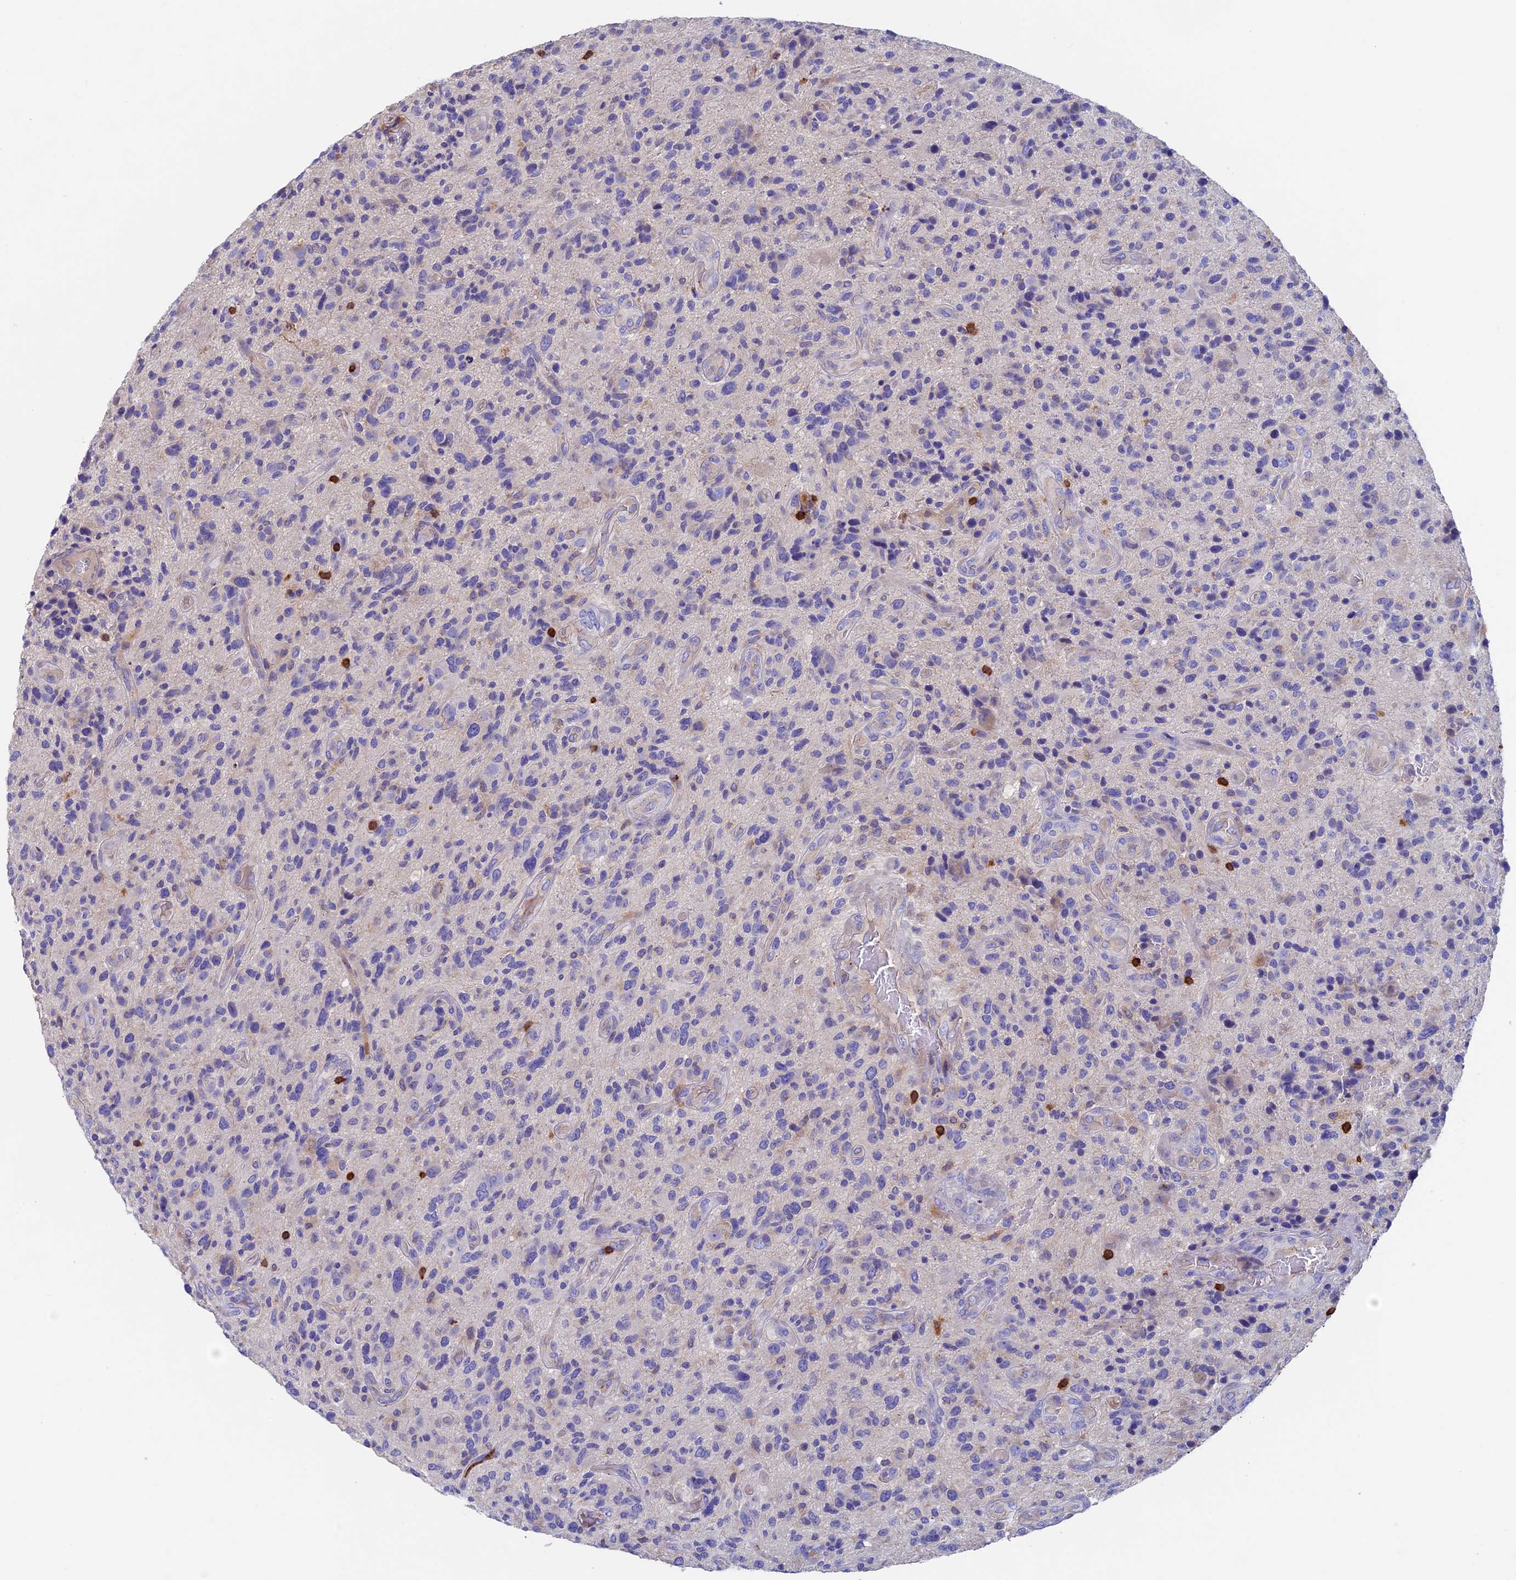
{"staining": {"intensity": "negative", "quantity": "none", "location": "none"}, "tissue": "glioma", "cell_type": "Tumor cells", "image_type": "cancer", "snomed": [{"axis": "morphology", "description": "Glioma, malignant, High grade"}, {"axis": "topography", "description": "Brain"}], "caption": "IHC photomicrograph of malignant high-grade glioma stained for a protein (brown), which reveals no staining in tumor cells.", "gene": "ADAT1", "patient": {"sex": "male", "age": 47}}